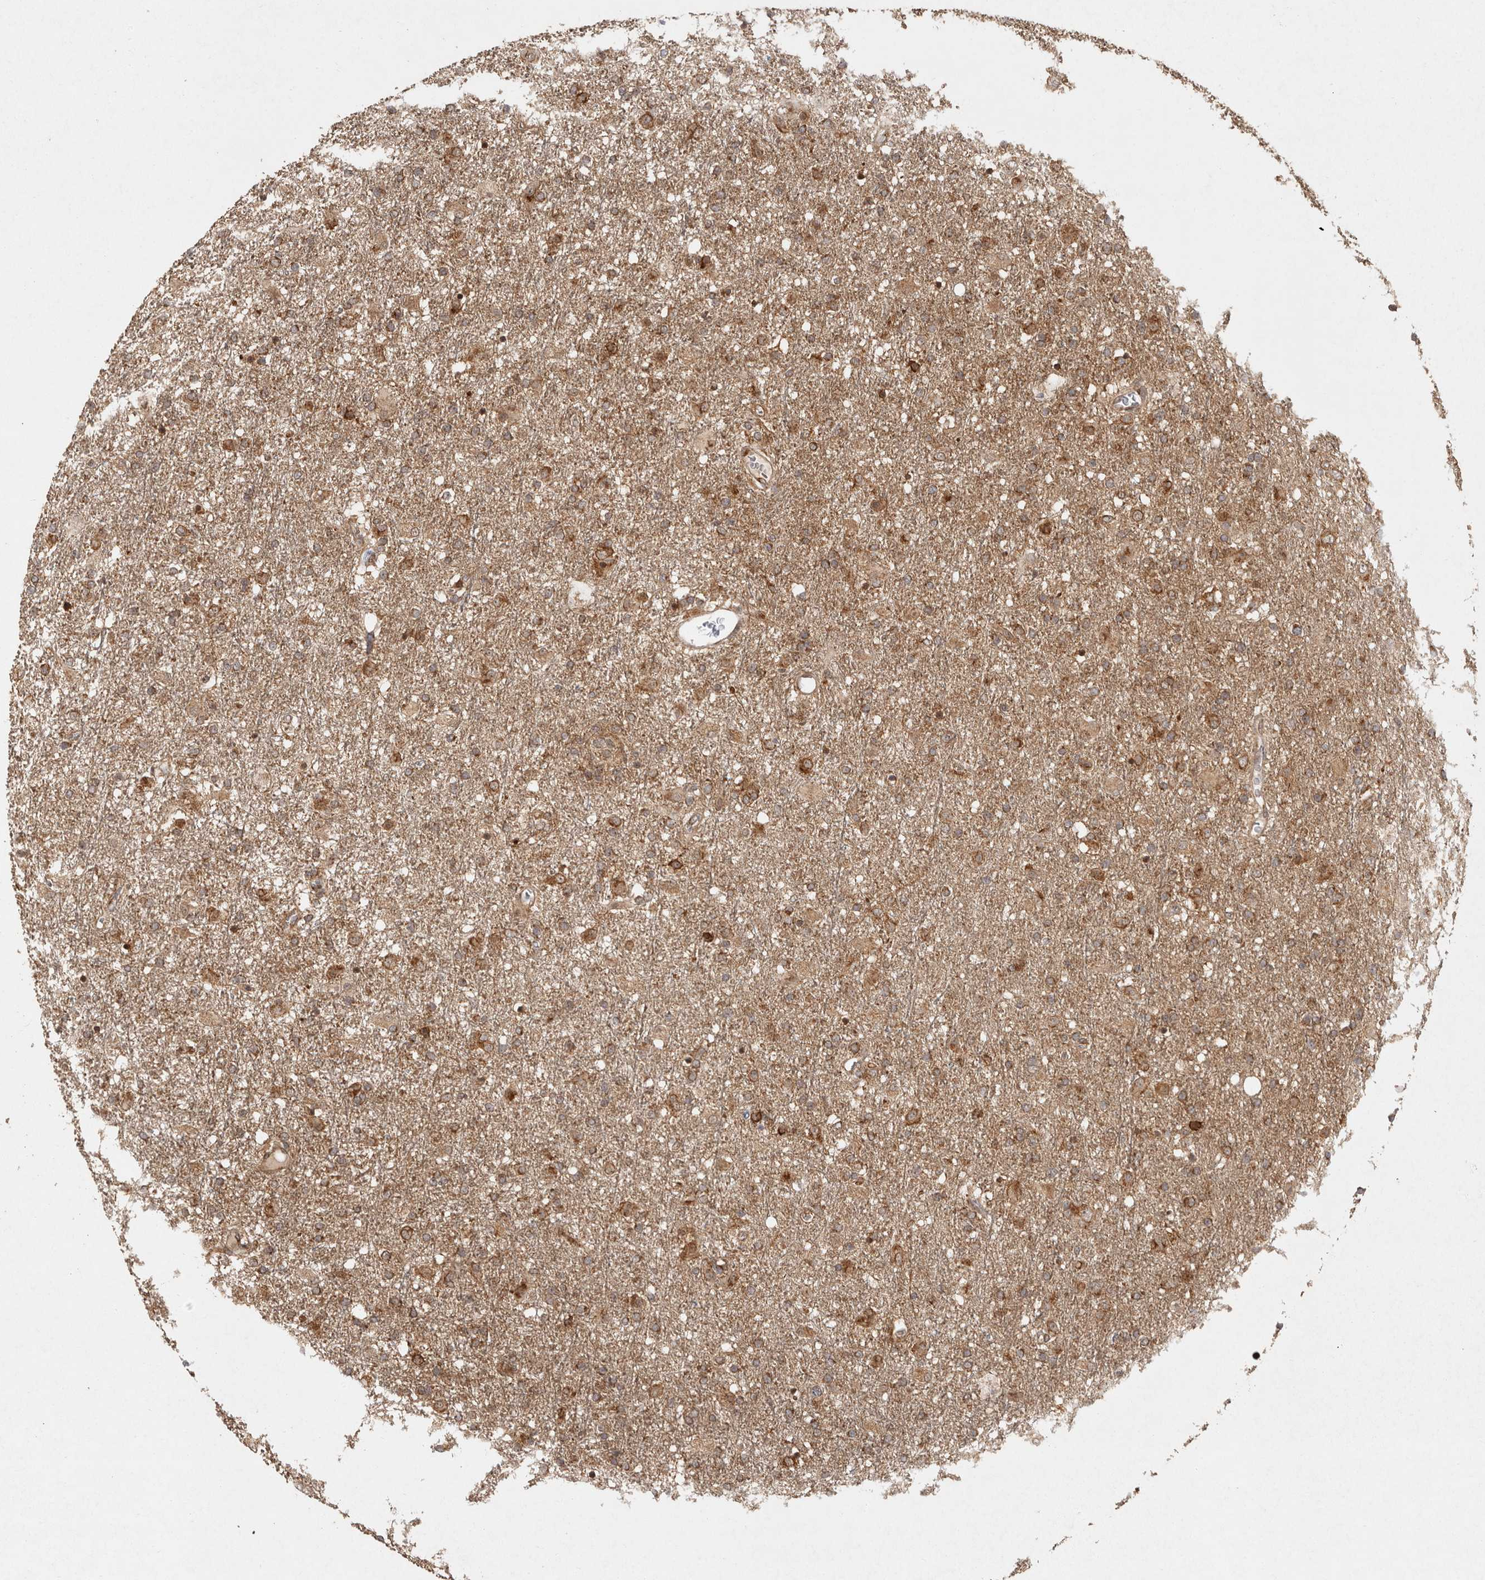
{"staining": {"intensity": "moderate", "quantity": ">75%", "location": "cytoplasmic/membranous"}, "tissue": "glioma", "cell_type": "Tumor cells", "image_type": "cancer", "snomed": [{"axis": "morphology", "description": "Glioma, malignant, Low grade"}, {"axis": "topography", "description": "Brain"}], "caption": "Low-grade glioma (malignant) stained with DAB (3,3'-diaminobenzidine) immunohistochemistry displays medium levels of moderate cytoplasmic/membranous expression in approximately >75% of tumor cells.", "gene": "CAMSAP2", "patient": {"sex": "male", "age": 65}}